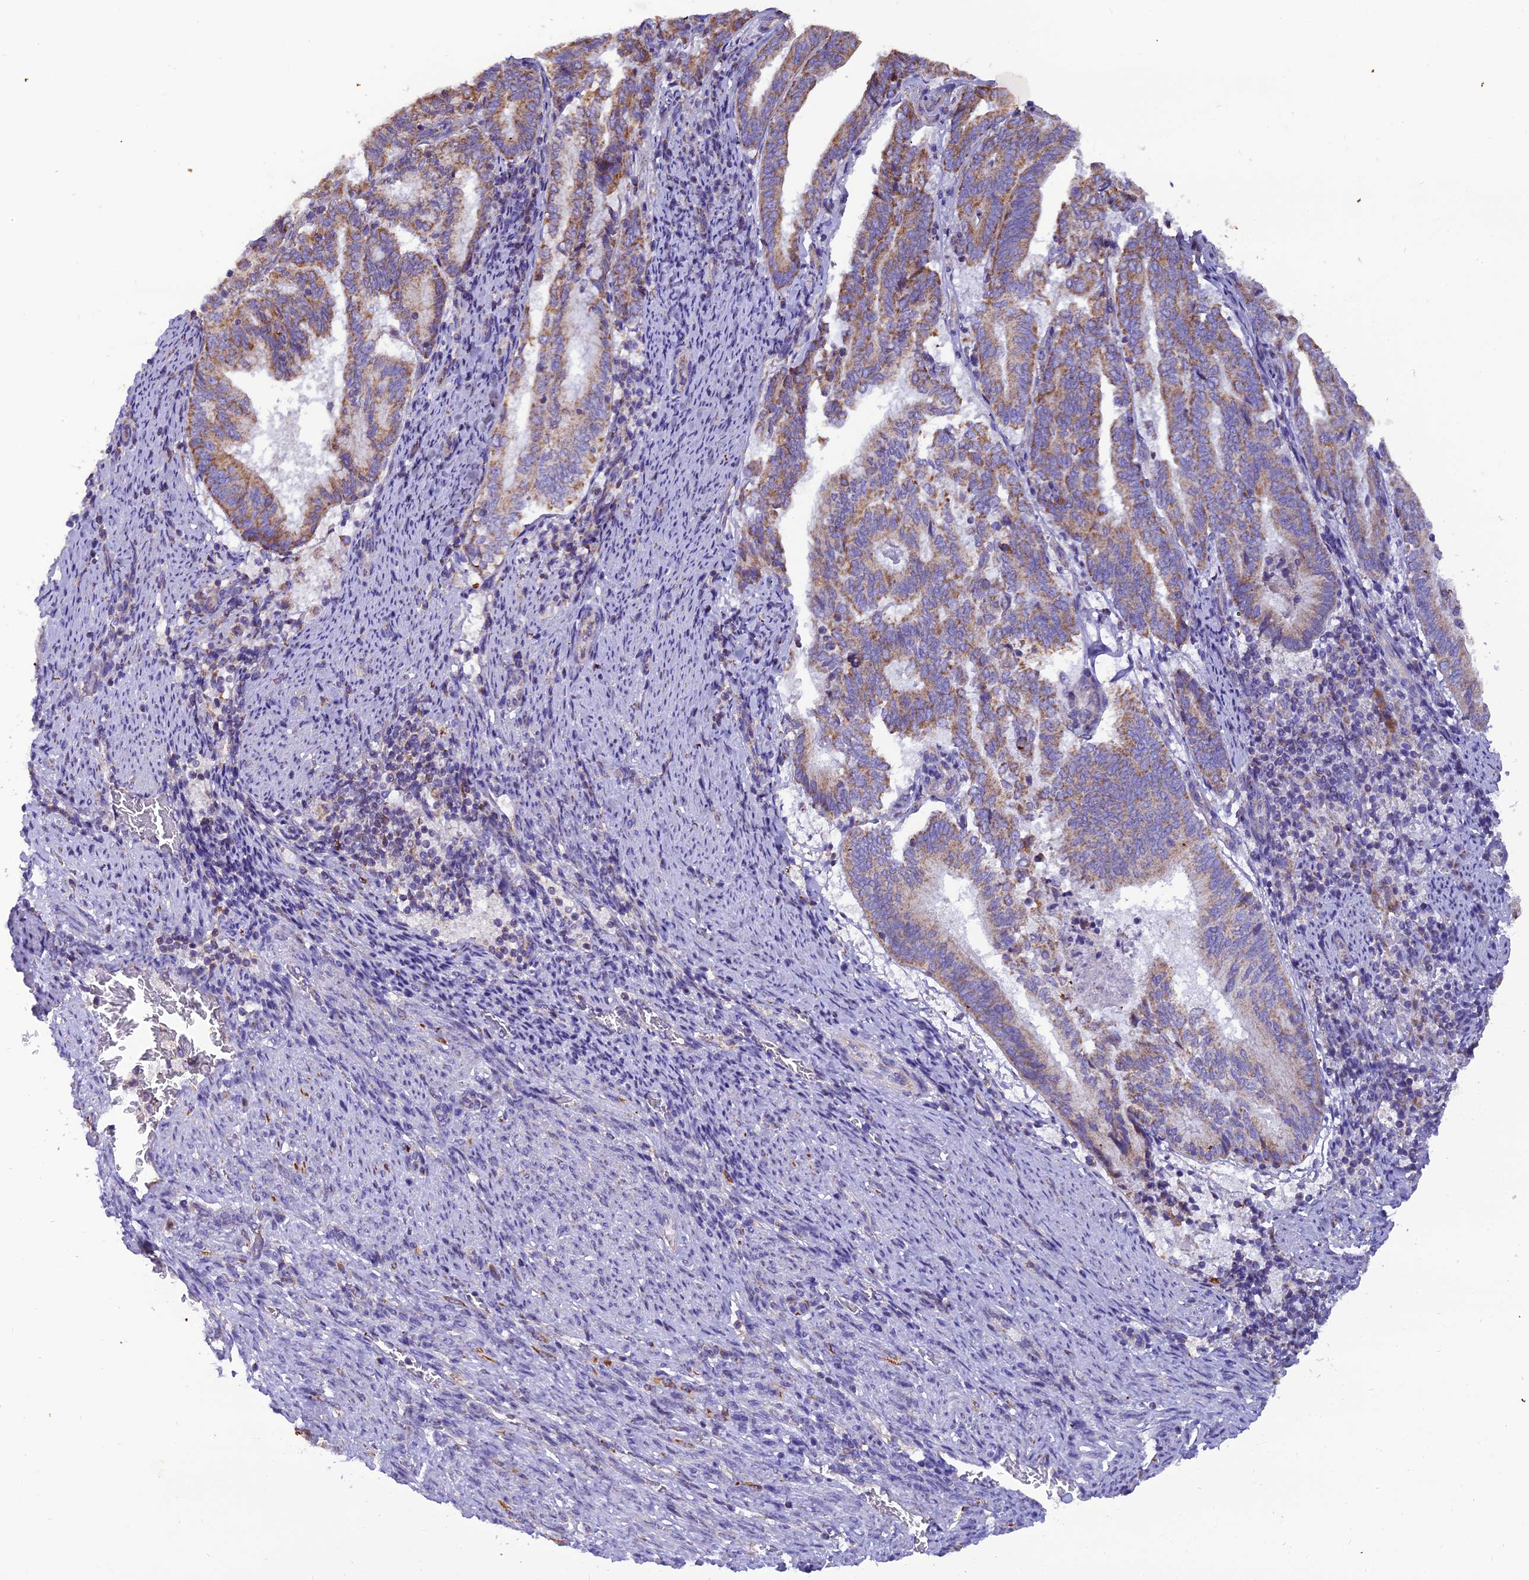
{"staining": {"intensity": "moderate", "quantity": "25%-75%", "location": "cytoplasmic/membranous"}, "tissue": "endometrial cancer", "cell_type": "Tumor cells", "image_type": "cancer", "snomed": [{"axis": "morphology", "description": "Adenocarcinoma, NOS"}, {"axis": "topography", "description": "Endometrium"}], "caption": "Protein staining reveals moderate cytoplasmic/membranous expression in about 25%-75% of tumor cells in adenocarcinoma (endometrial).", "gene": "GPD1", "patient": {"sex": "female", "age": 80}}